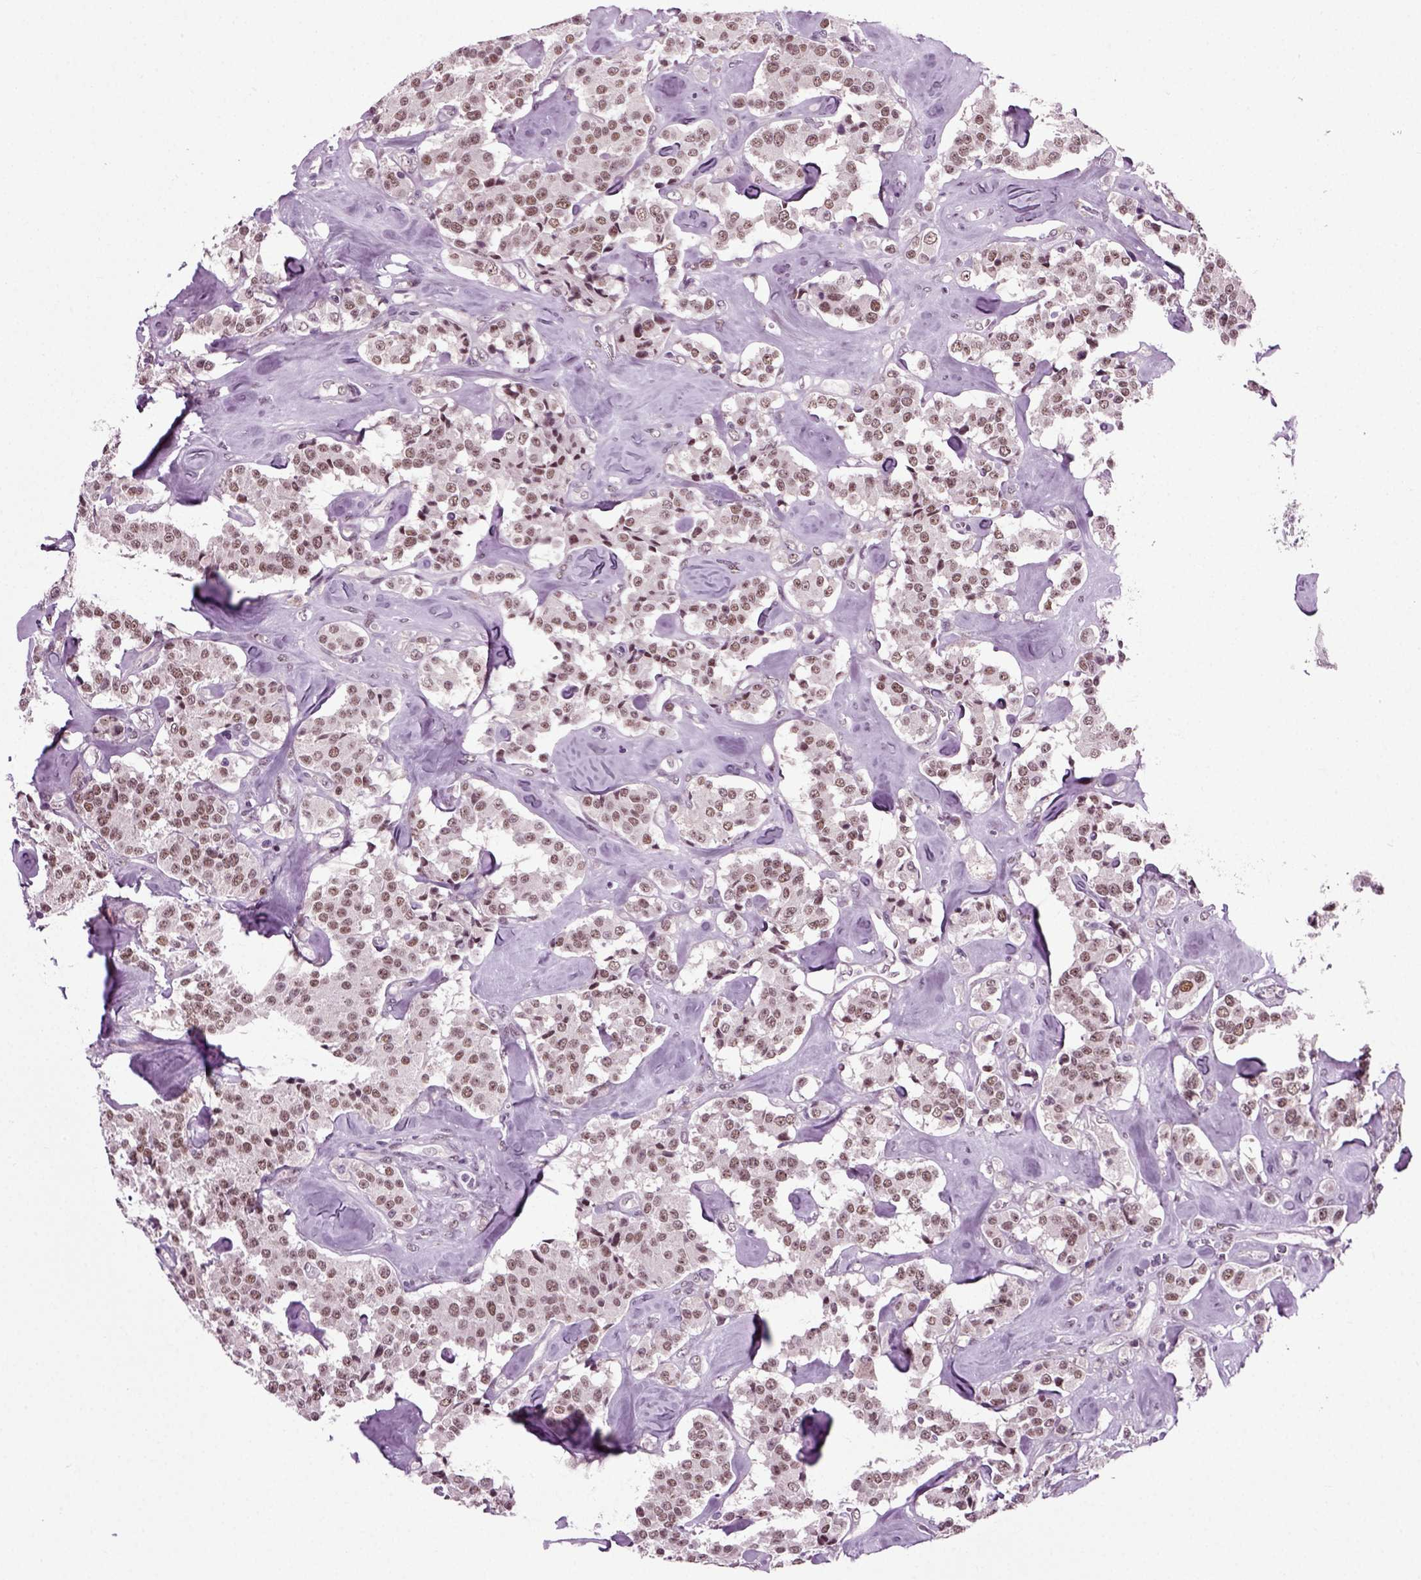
{"staining": {"intensity": "moderate", "quantity": ">75%", "location": "nuclear"}, "tissue": "carcinoid", "cell_type": "Tumor cells", "image_type": "cancer", "snomed": [{"axis": "morphology", "description": "Carcinoid, malignant, NOS"}, {"axis": "topography", "description": "Pancreas"}], "caption": "IHC image of neoplastic tissue: human carcinoid stained using immunohistochemistry (IHC) exhibits medium levels of moderate protein expression localized specifically in the nuclear of tumor cells, appearing as a nuclear brown color.", "gene": "RCOR3", "patient": {"sex": "male", "age": 41}}